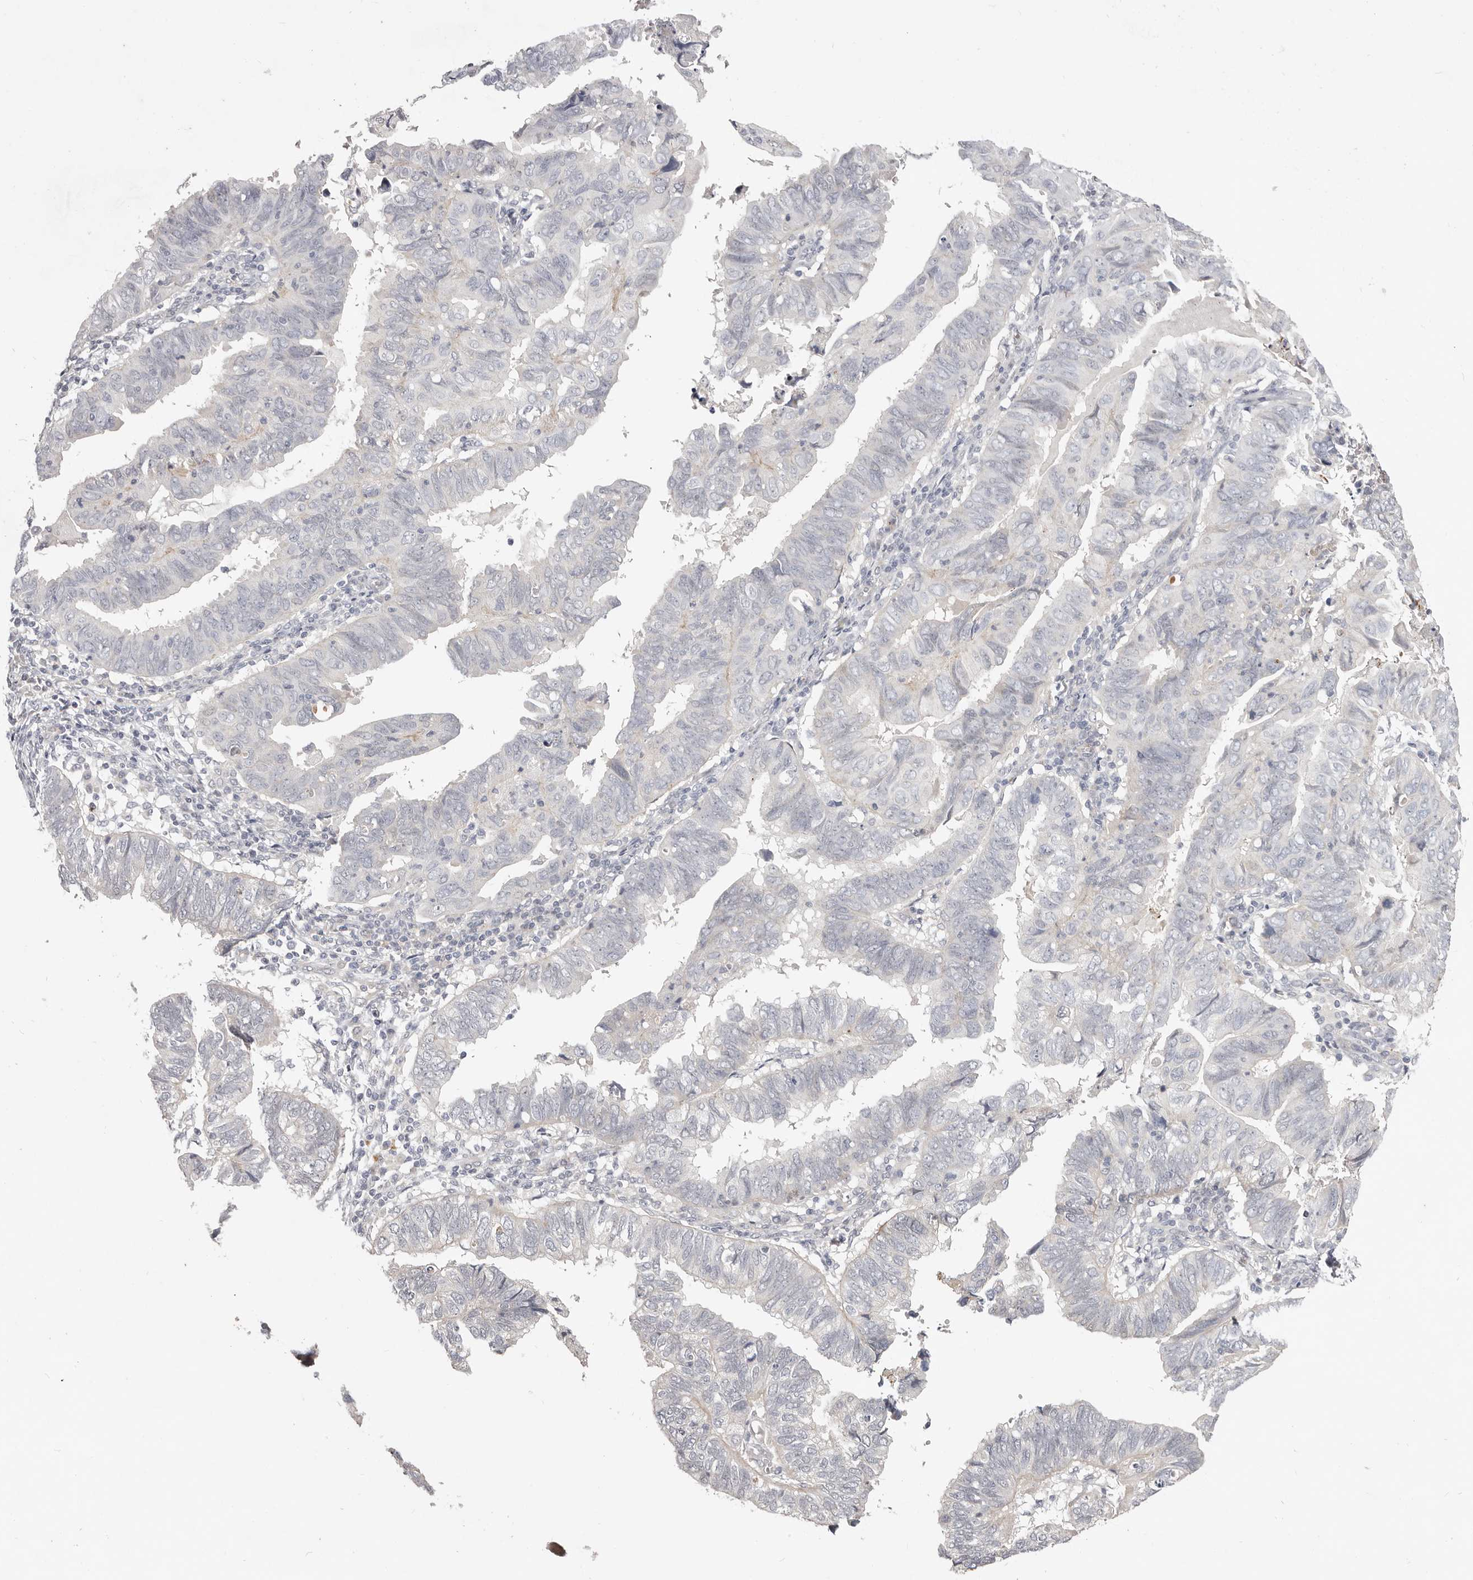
{"staining": {"intensity": "negative", "quantity": "none", "location": "none"}, "tissue": "endometrial cancer", "cell_type": "Tumor cells", "image_type": "cancer", "snomed": [{"axis": "morphology", "description": "Adenocarcinoma, NOS"}, {"axis": "topography", "description": "Uterus"}], "caption": "This image is of endometrial cancer (adenocarcinoma) stained with immunohistochemistry to label a protein in brown with the nuclei are counter-stained blue. There is no staining in tumor cells.", "gene": "GARNL3", "patient": {"sex": "female", "age": 77}}